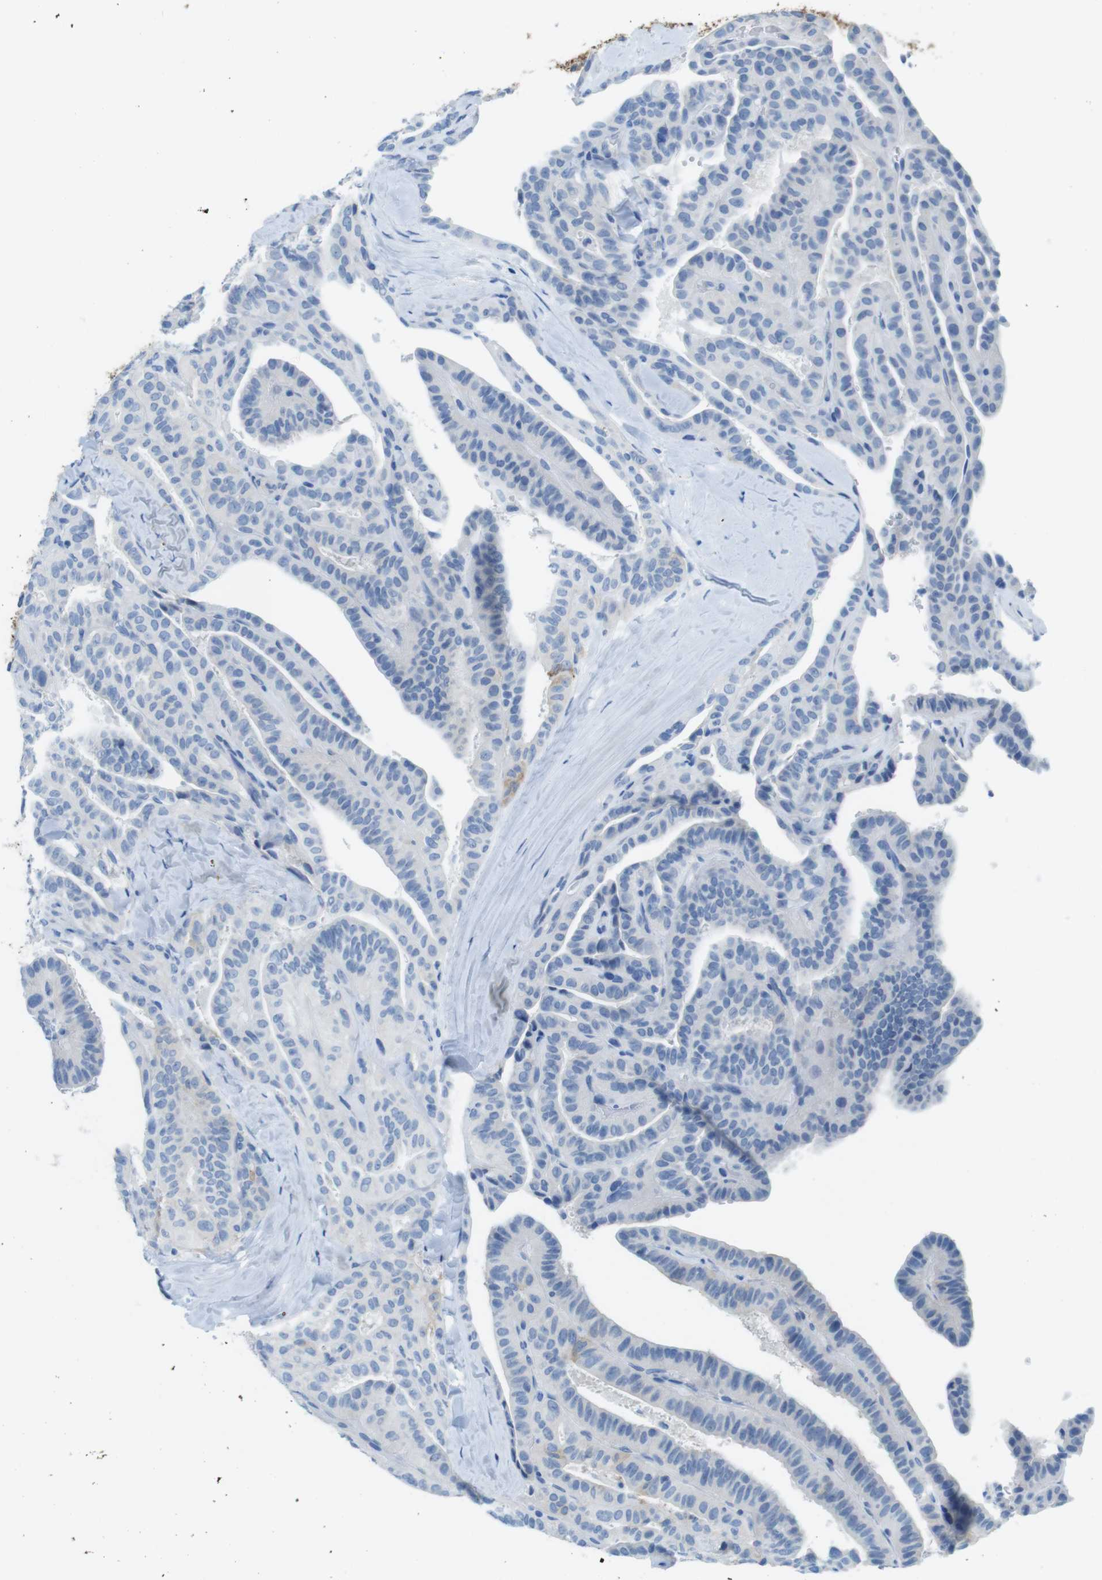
{"staining": {"intensity": "negative", "quantity": "none", "location": "none"}, "tissue": "thyroid cancer", "cell_type": "Tumor cells", "image_type": "cancer", "snomed": [{"axis": "morphology", "description": "Papillary adenocarcinoma, NOS"}, {"axis": "topography", "description": "Thyroid gland"}], "caption": "A micrograph of human papillary adenocarcinoma (thyroid) is negative for staining in tumor cells.", "gene": "GAP43", "patient": {"sex": "male", "age": 77}}